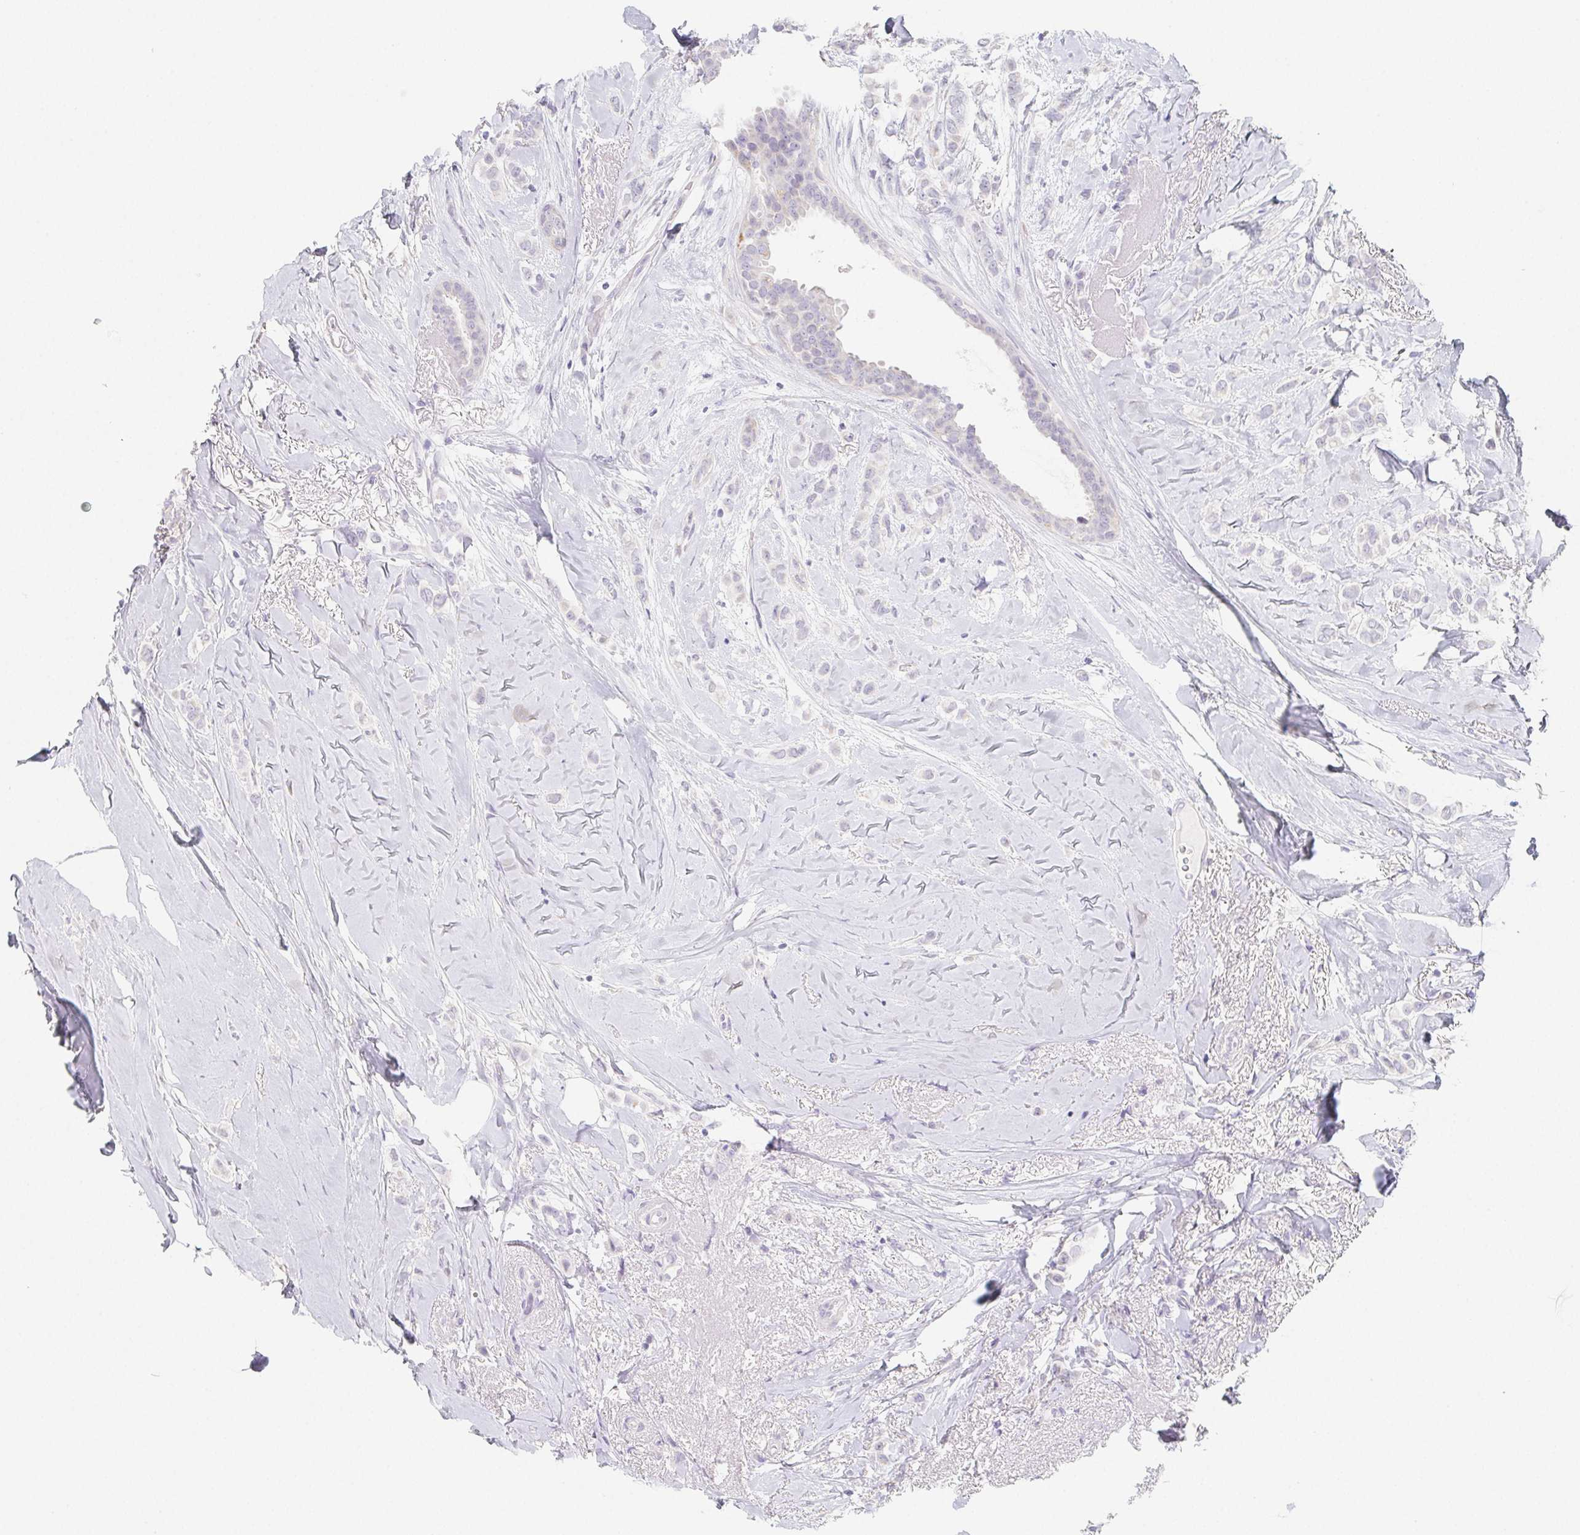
{"staining": {"intensity": "negative", "quantity": "none", "location": "none"}, "tissue": "breast cancer", "cell_type": "Tumor cells", "image_type": "cancer", "snomed": [{"axis": "morphology", "description": "Lobular carcinoma"}, {"axis": "topography", "description": "Breast"}], "caption": "Human lobular carcinoma (breast) stained for a protein using IHC reveals no positivity in tumor cells.", "gene": "GLIPR1L1", "patient": {"sex": "female", "age": 66}}